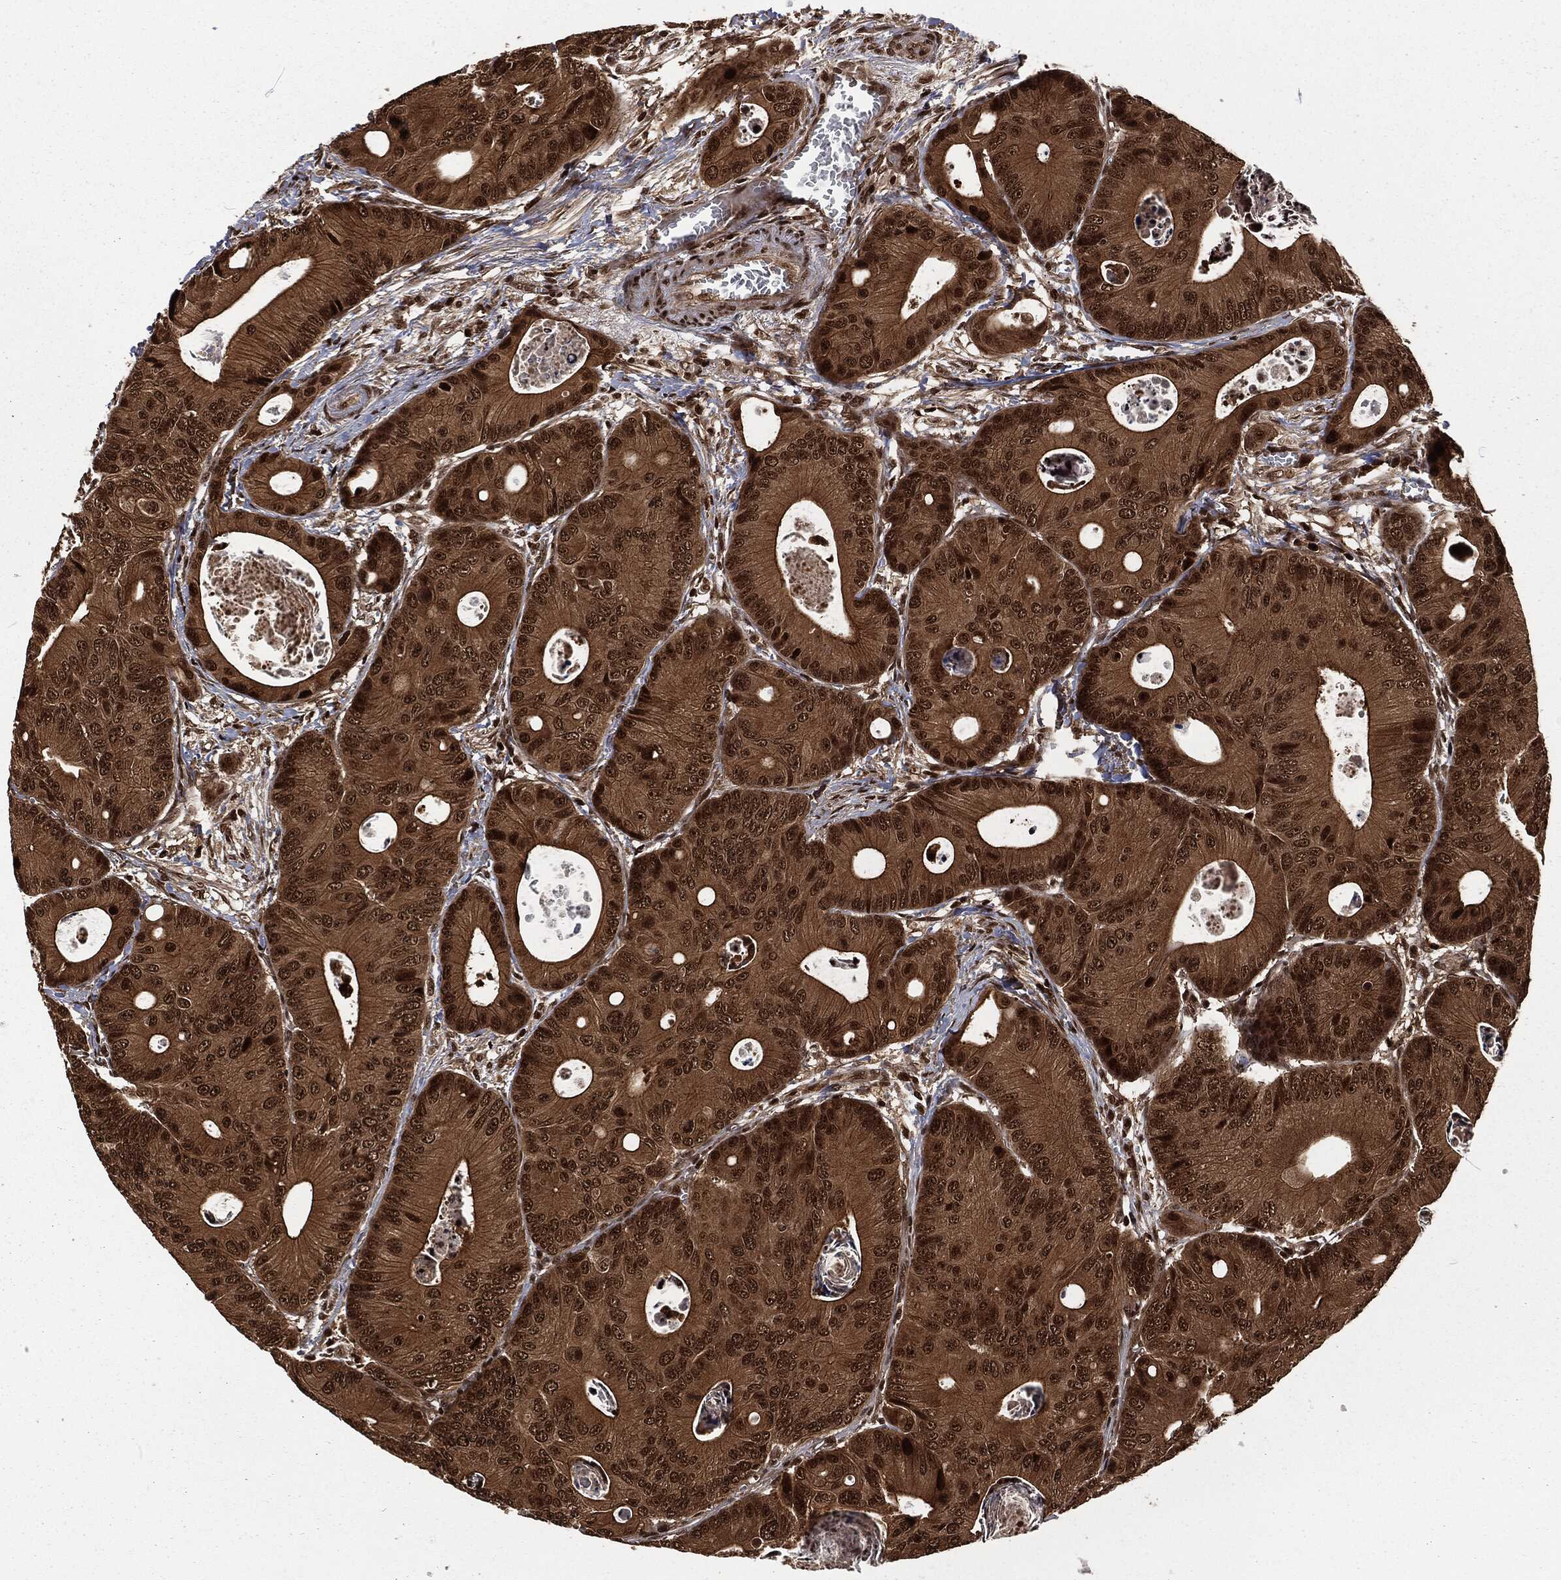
{"staining": {"intensity": "strong", "quantity": "25%-75%", "location": "cytoplasmic/membranous,nuclear"}, "tissue": "colorectal cancer", "cell_type": "Tumor cells", "image_type": "cancer", "snomed": [{"axis": "morphology", "description": "Adenocarcinoma, NOS"}, {"axis": "topography", "description": "Colon"}], "caption": "Tumor cells display high levels of strong cytoplasmic/membranous and nuclear positivity in approximately 25%-75% of cells in colorectal adenocarcinoma.", "gene": "NGRN", "patient": {"sex": "female", "age": 78}}